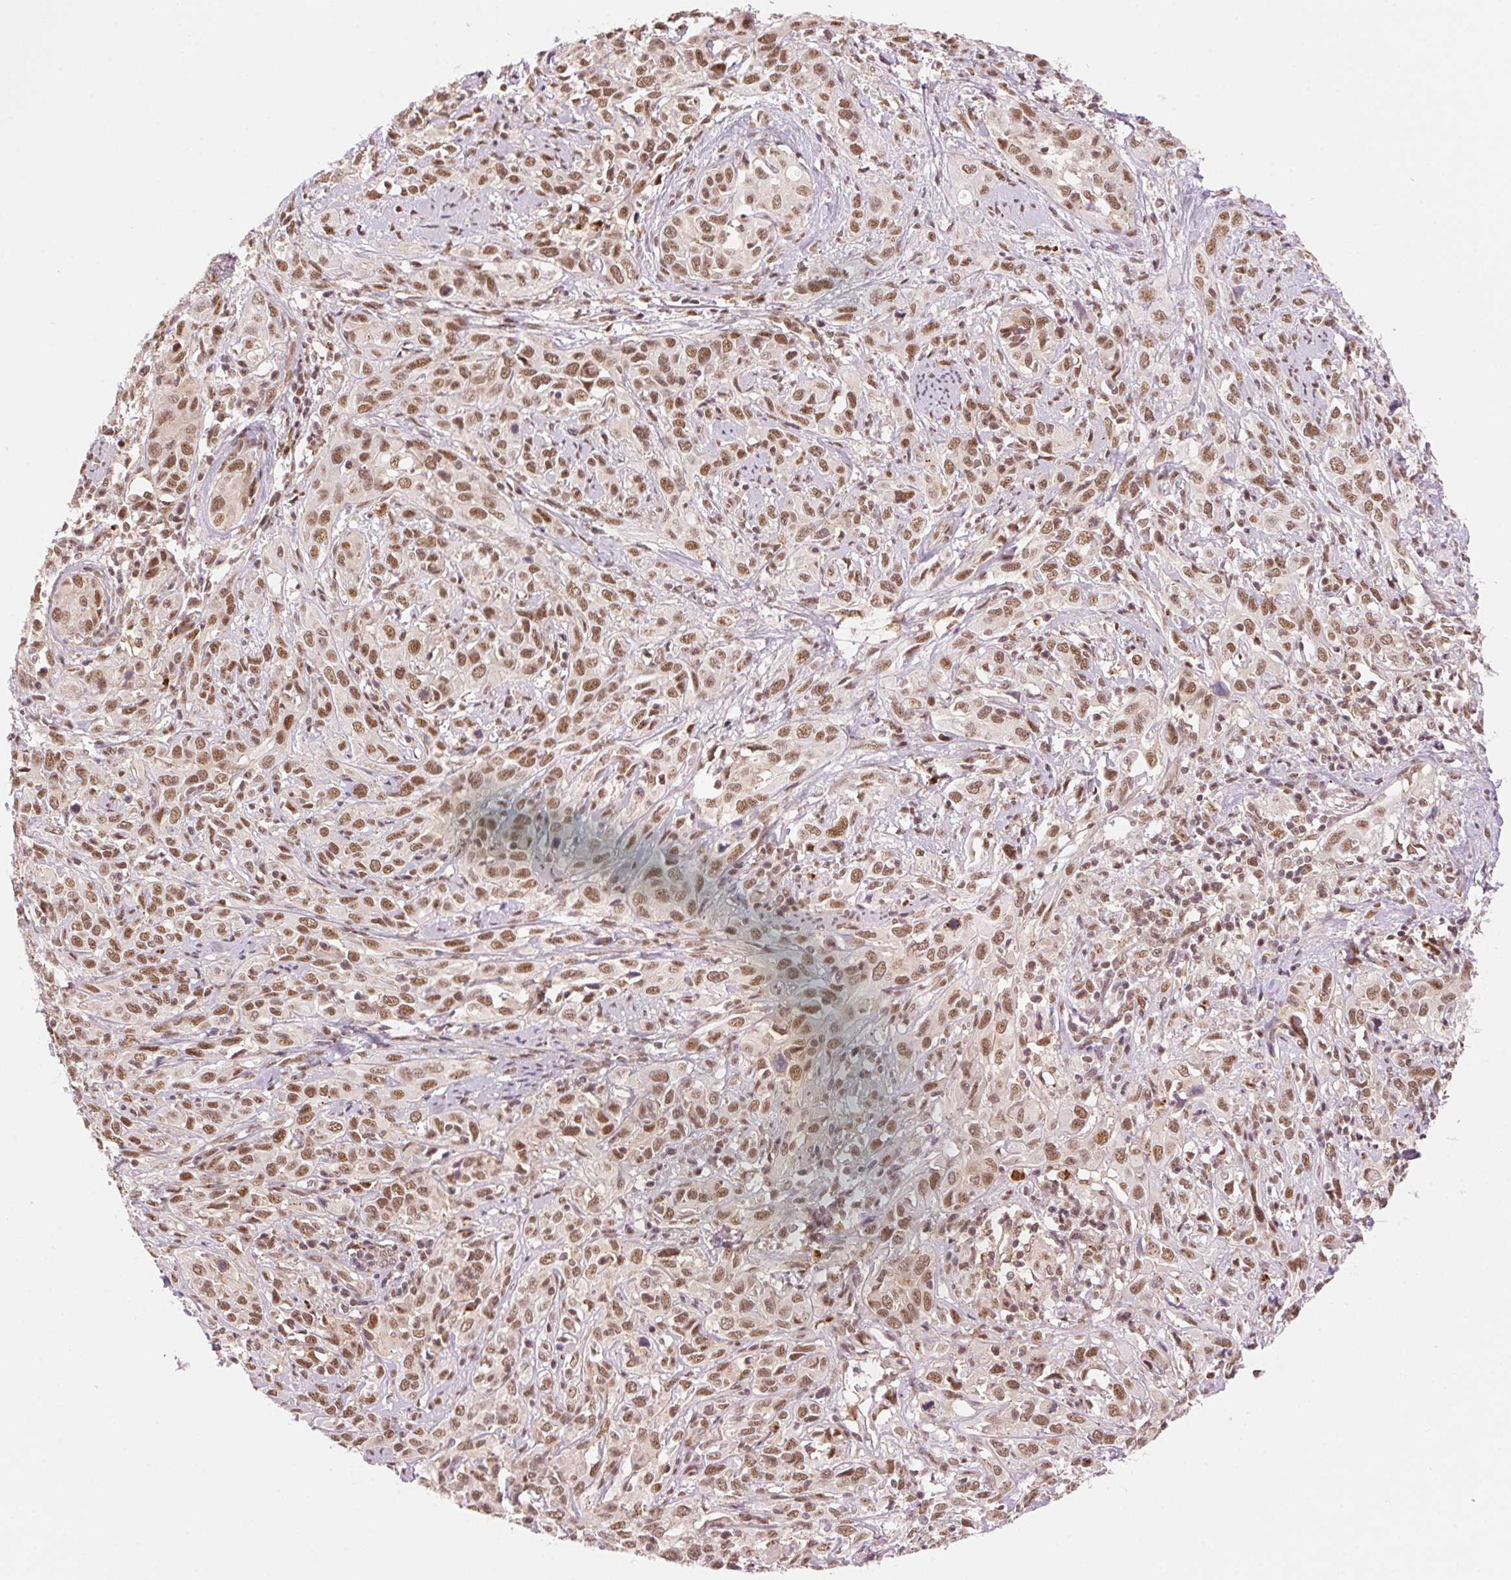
{"staining": {"intensity": "moderate", "quantity": ">75%", "location": "nuclear"}, "tissue": "cervical cancer", "cell_type": "Tumor cells", "image_type": "cancer", "snomed": [{"axis": "morphology", "description": "Normal tissue, NOS"}, {"axis": "morphology", "description": "Squamous cell carcinoma, NOS"}, {"axis": "topography", "description": "Cervix"}], "caption": "DAB (3,3'-diaminobenzidine) immunohistochemical staining of human cervical squamous cell carcinoma shows moderate nuclear protein staining in about >75% of tumor cells.", "gene": "HNRNPDL", "patient": {"sex": "female", "age": 51}}